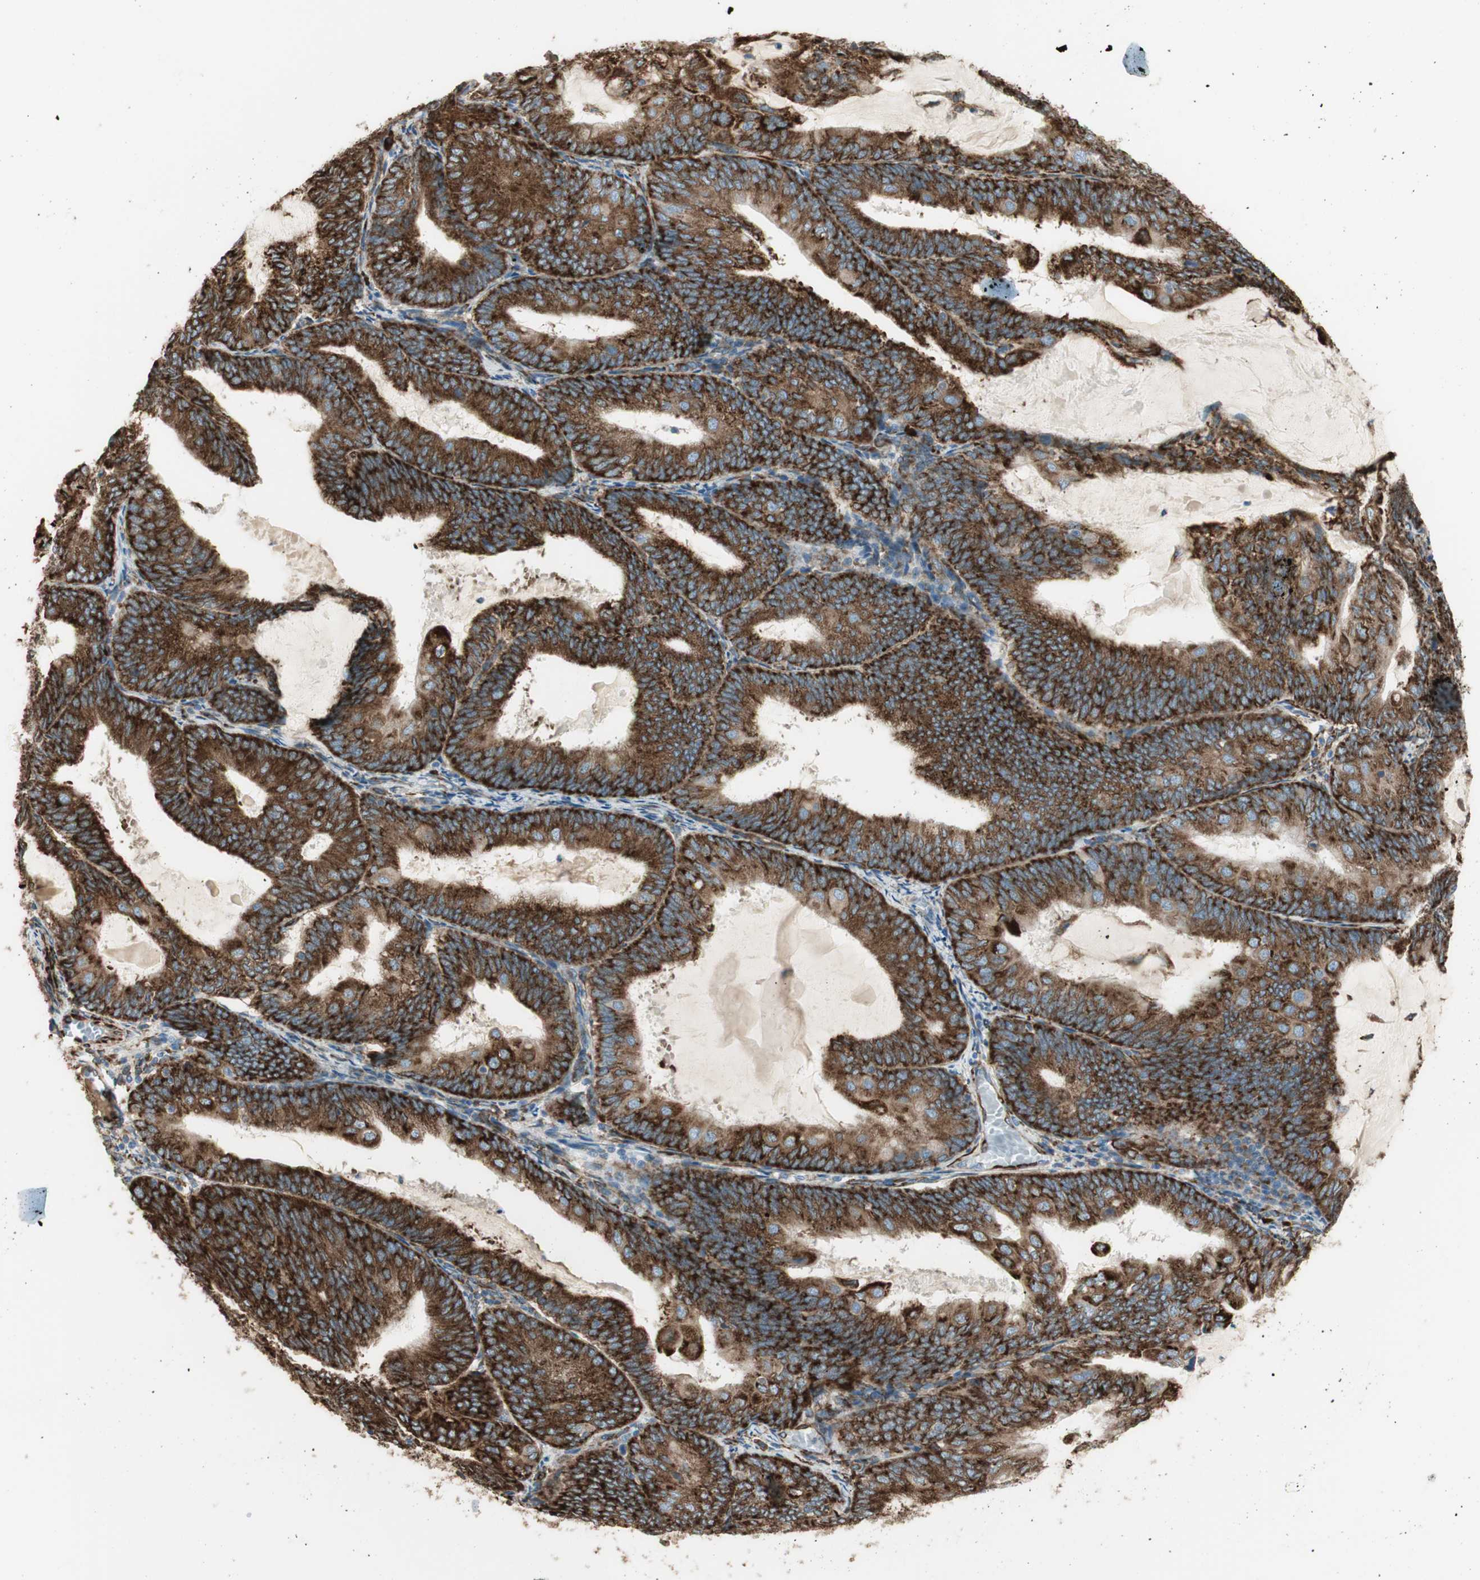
{"staining": {"intensity": "strong", "quantity": ">75%", "location": "cytoplasmic/membranous"}, "tissue": "endometrial cancer", "cell_type": "Tumor cells", "image_type": "cancer", "snomed": [{"axis": "morphology", "description": "Adenocarcinoma, NOS"}, {"axis": "topography", "description": "Endometrium"}], "caption": "Tumor cells demonstrate high levels of strong cytoplasmic/membranous expression in approximately >75% of cells in endometrial cancer.", "gene": "RRBP1", "patient": {"sex": "female", "age": 81}}